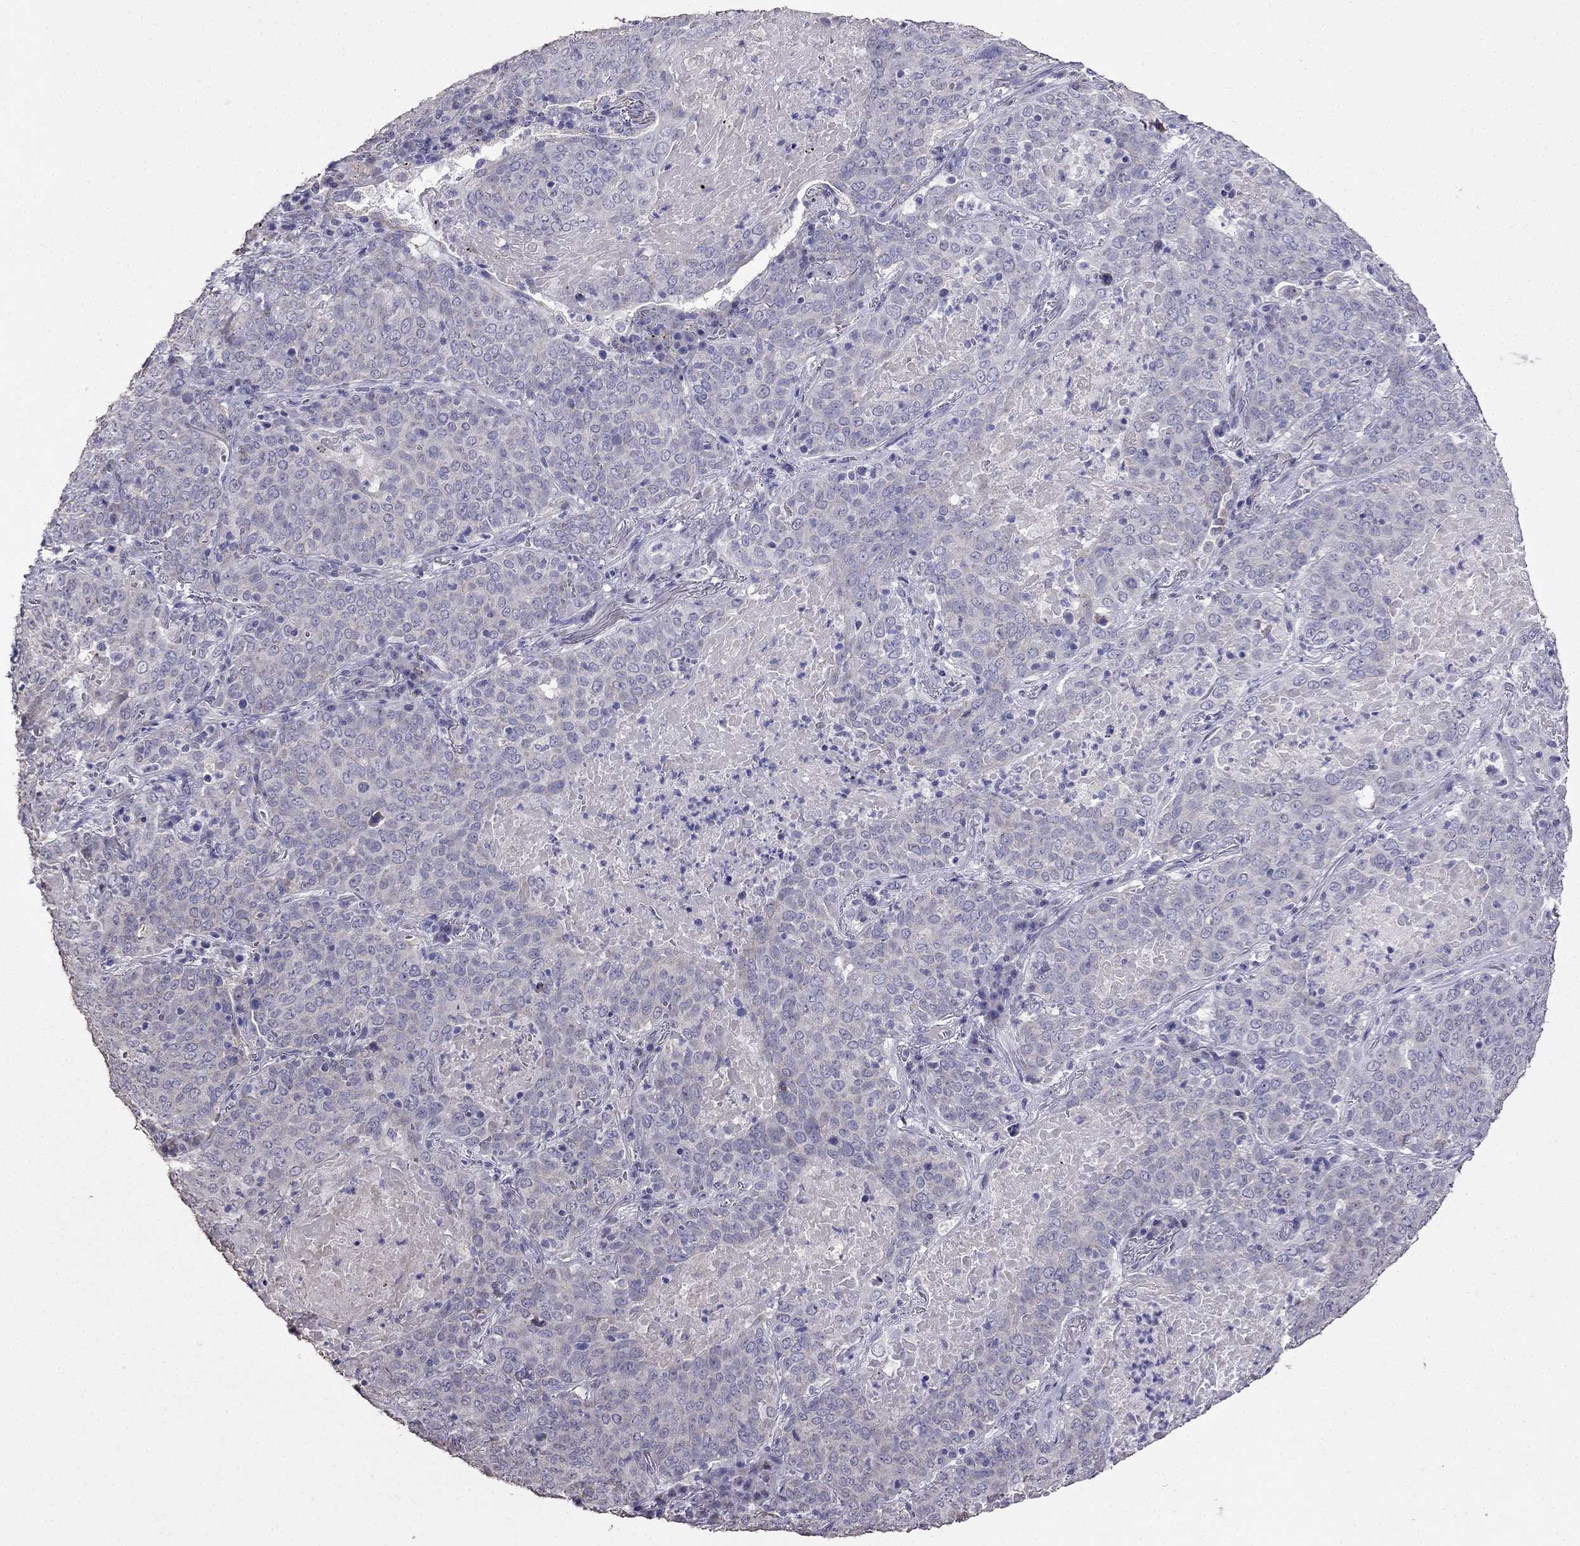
{"staining": {"intensity": "negative", "quantity": "none", "location": "none"}, "tissue": "lung cancer", "cell_type": "Tumor cells", "image_type": "cancer", "snomed": [{"axis": "morphology", "description": "Squamous cell carcinoma, NOS"}, {"axis": "topography", "description": "Lung"}], "caption": "IHC of human lung cancer demonstrates no positivity in tumor cells. The staining is performed using DAB brown chromogen with nuclei counter-stained in using hematoxylin.", "gene": "AK5", "patient": {"sex": "male", "age": 82}}